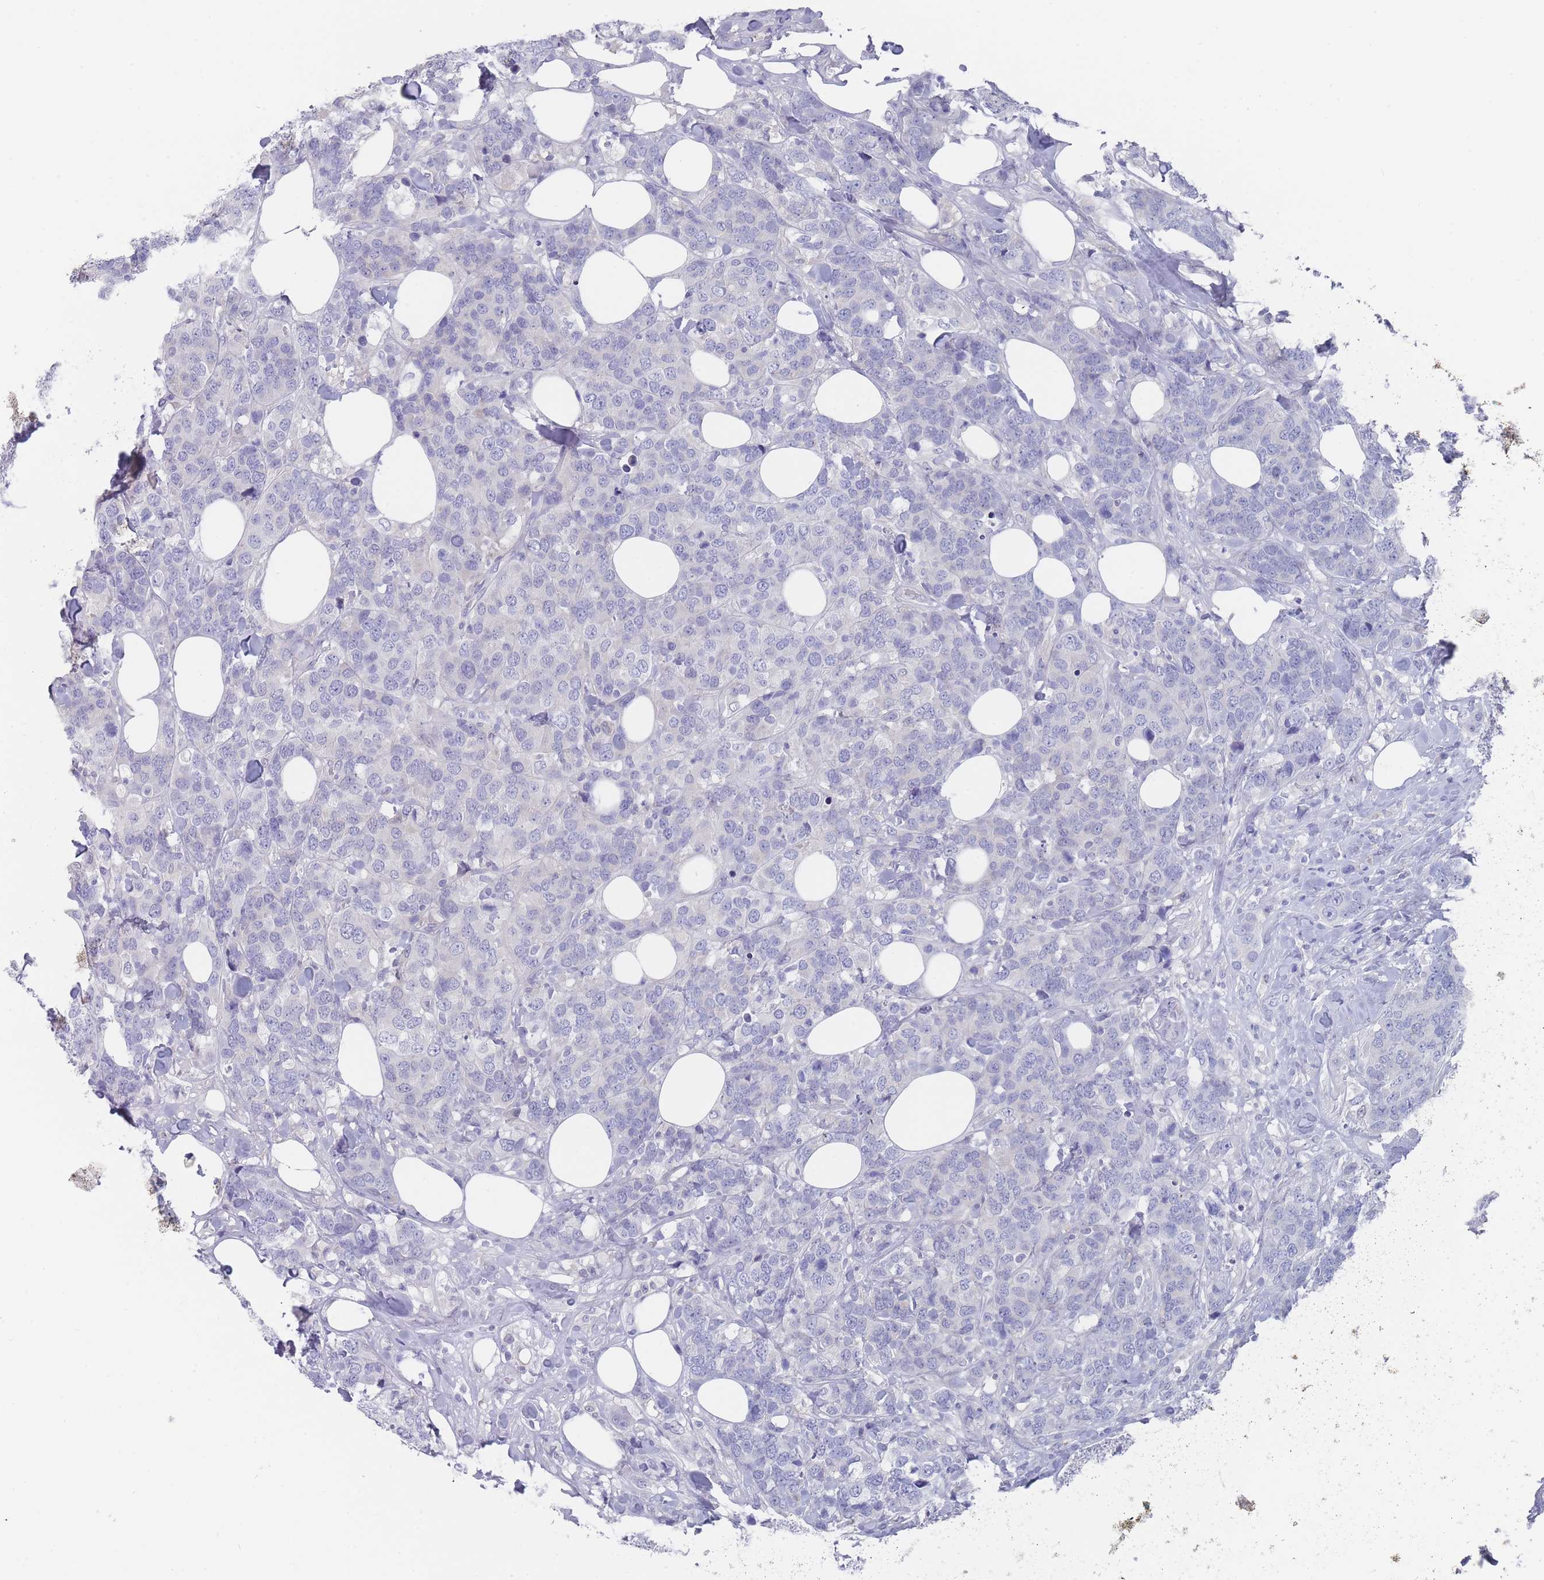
{"staining": {"intensity": "negative", "quantity": "none", "location": "none"}, "tissue": "breast cancer", "cell_type": "Tumor cells", "image_type": "cancer", "snomed": [{"axis": "morphology", "description": "Lobular carcinoma"}, {"axis": "topography", "description": "Breast"}], "caption": "Image shows no protein expression in tumor cells of breast lobular carcinoma tissue. (DAB immunohistochemistry (IHC) with hematoxylin counter stain).", "gene": "CYP51A1", "patient": {"sex": "female", "age": 59}}